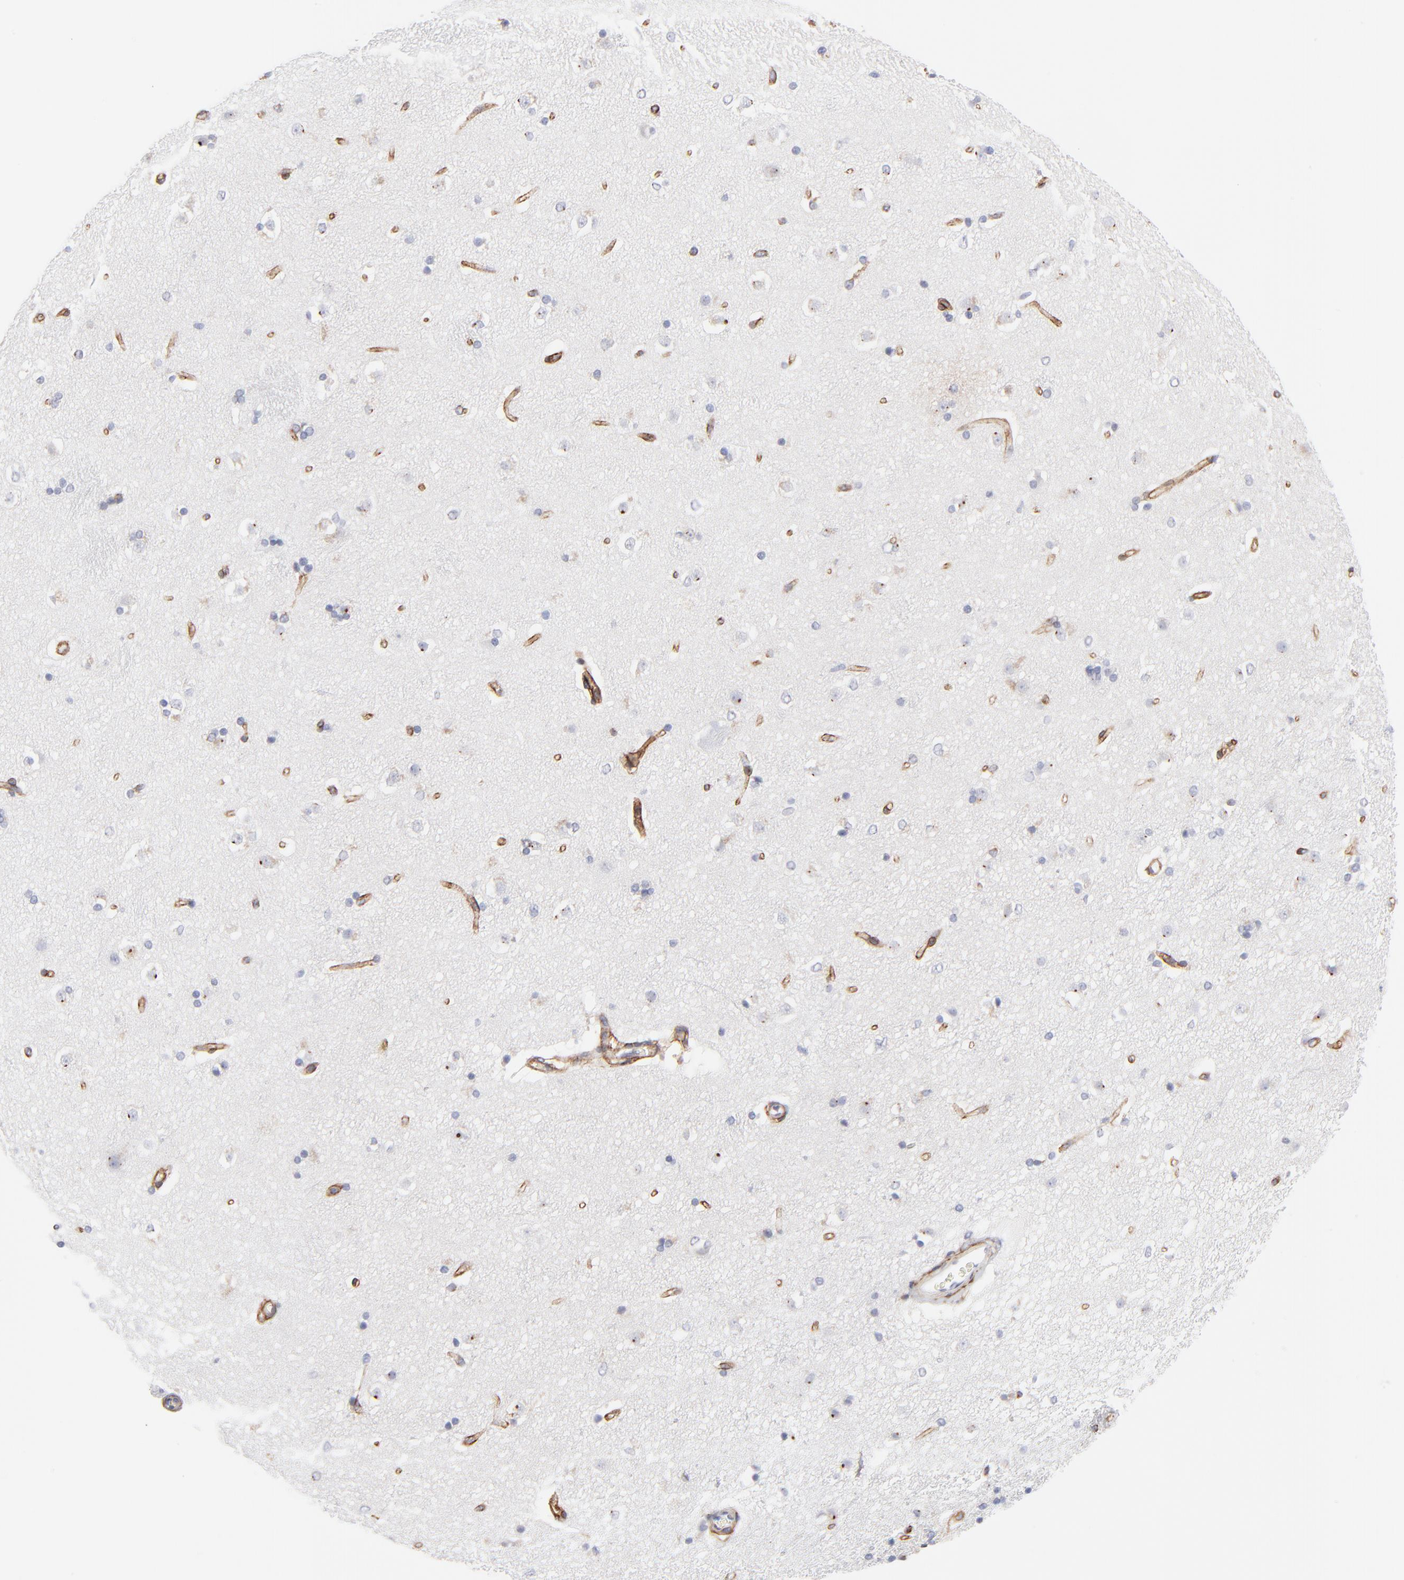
{"staining": {"intensity": "negative", "quantity": "none", "location": "none"}, "tissue": "caudate", "cell_type": "Glial cells", "image_type": "normal", "snomed": [{"axis": "morphology", "description": "Normal tissue, NOS"}, {"axis": "topography", "description": "Lateral ventricle wall"}], "caption": "Protein analysis of benign caudate reveals no significant expression in glial cells.", "gene": "PDGFRB", "patient": {"sex": "female", "age": 19}}